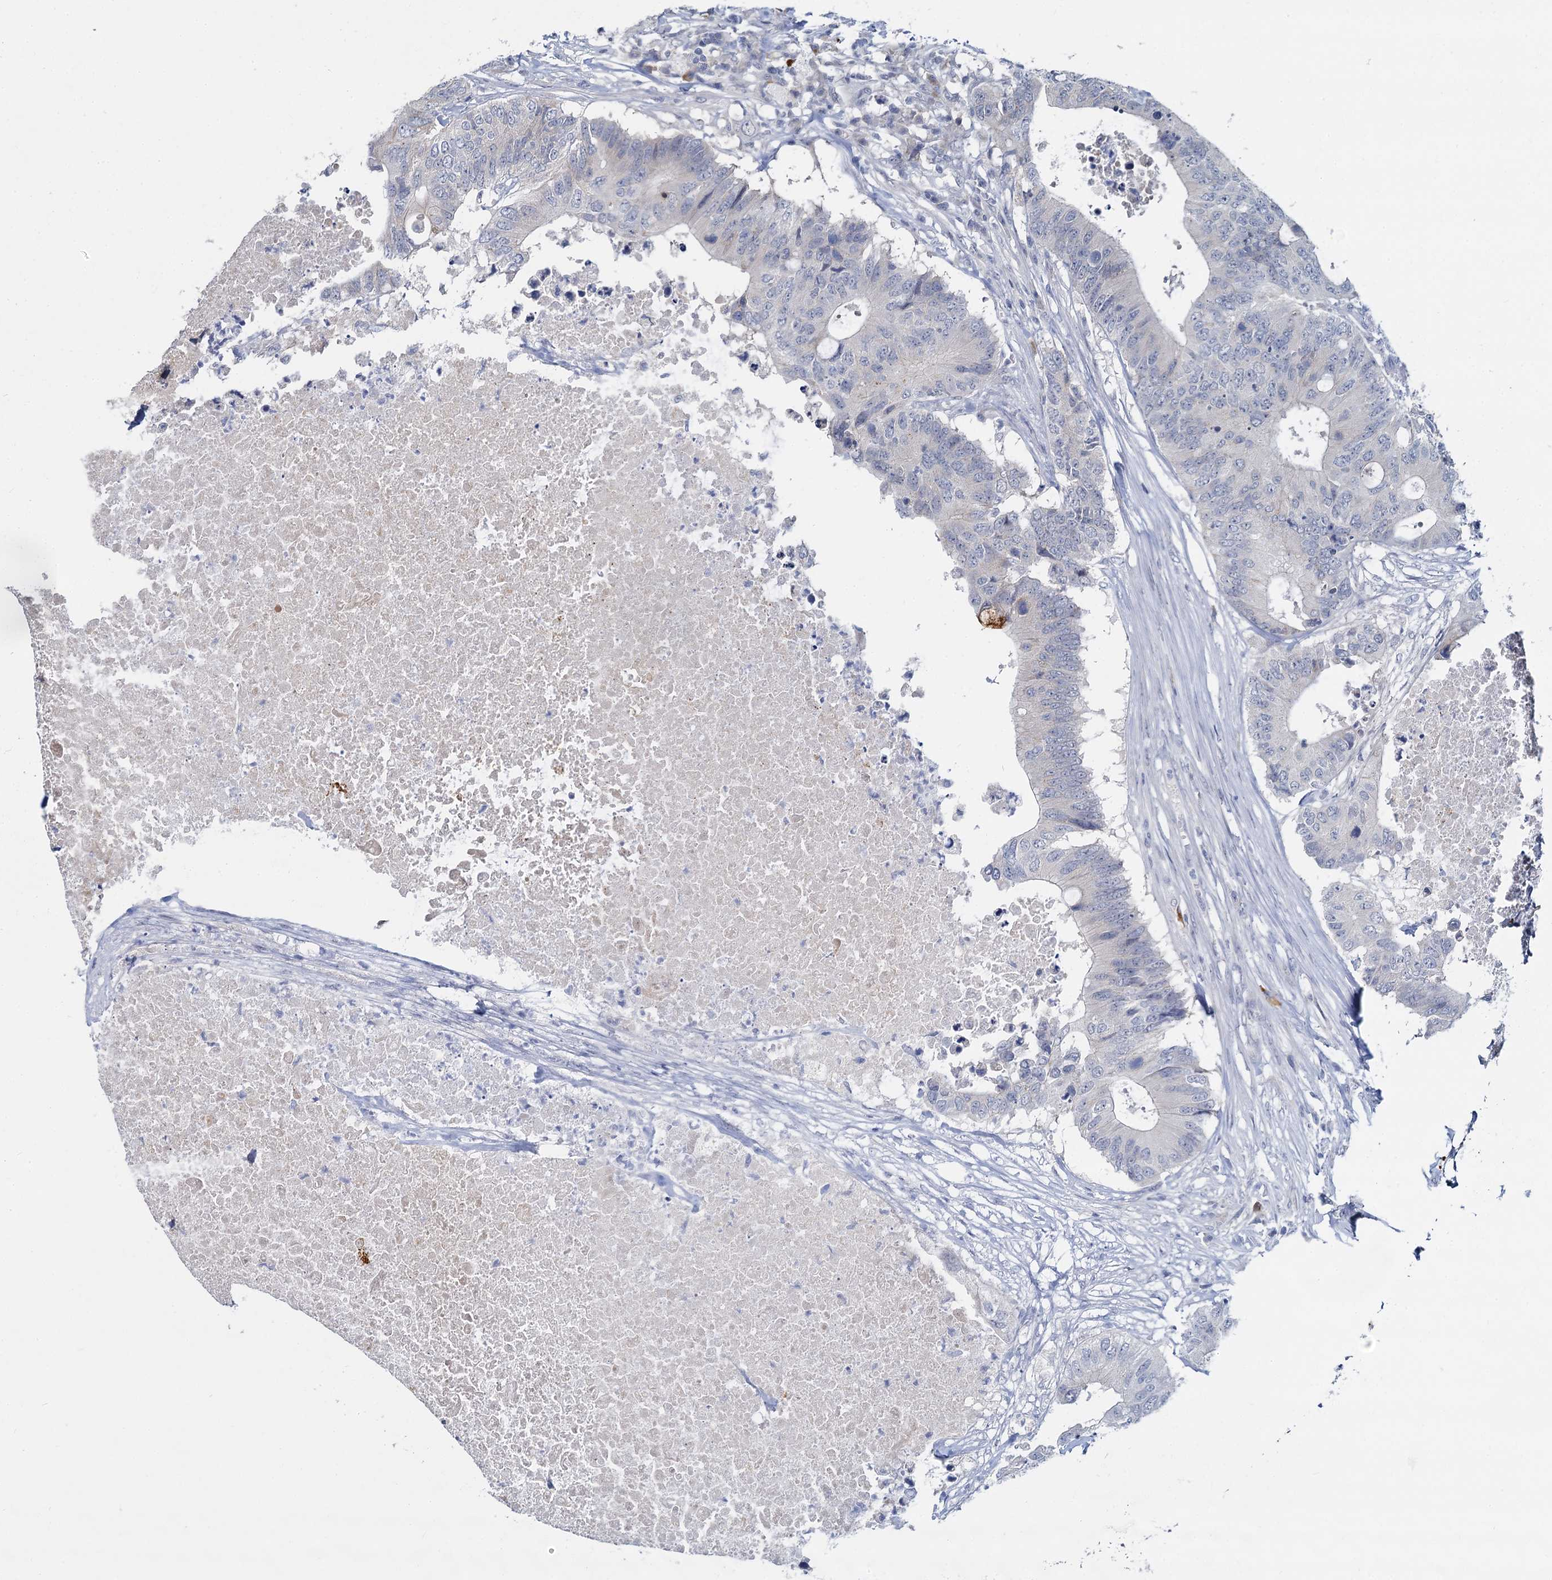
{"staining": {"intensity": "negative", "quantity": "none", "location": "none"}, "tissue": "colorectal cancer", "cell_type": "Tumor cells", "image_type": "cancer", "snomed": [{"axis": "morphology", "description": "Adenocarcinoma, NOS"}, {"axis": "topography", "description": "Colon"}], "caption": "The histopathology image reveals no staining of tumor cells in adenocarcinoma (colorectal). (DAB immunohistochemistry (IHC), high magnification).", "gene": "ACRBP", "patient": {"sex": "male", "age": 71}}